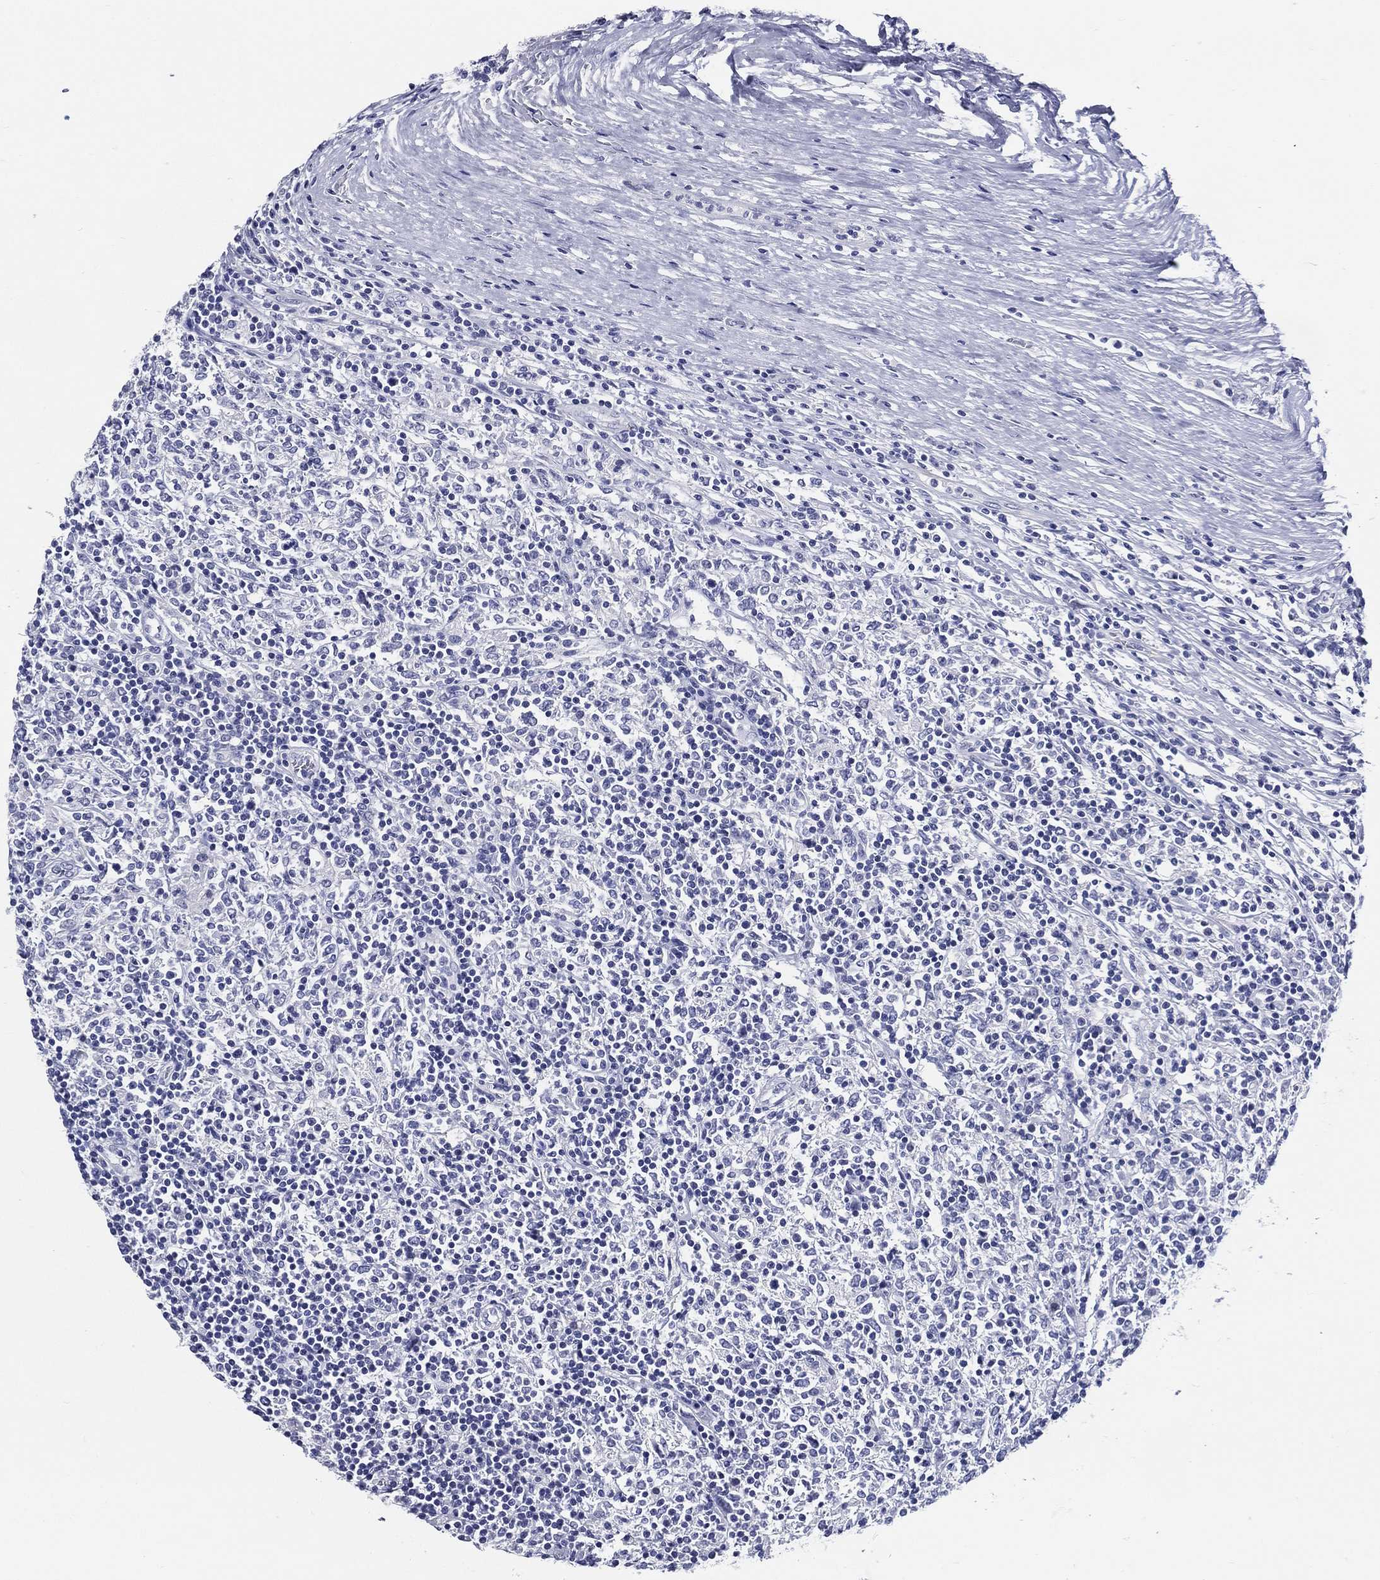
{"staining": {"intensity": "negative", "quantity": "none", "location": "none"}, "tissue": "lymphoma", "cell_type": "Tumor cells", "image_type": "cancer", "snomed": [{"axis": "morphology", "description": "Malignant lymphoma, non-Hodgkin's type, High grade"}, {"axis": "topography", "description": "Lymph node"}], "caption": "Lymphoma stained for a protein using immunohistochemistry (IHC) displays no staining tumor cells.", "gene": "ACE2", "patient": {"sex": "female", "age": 84}}